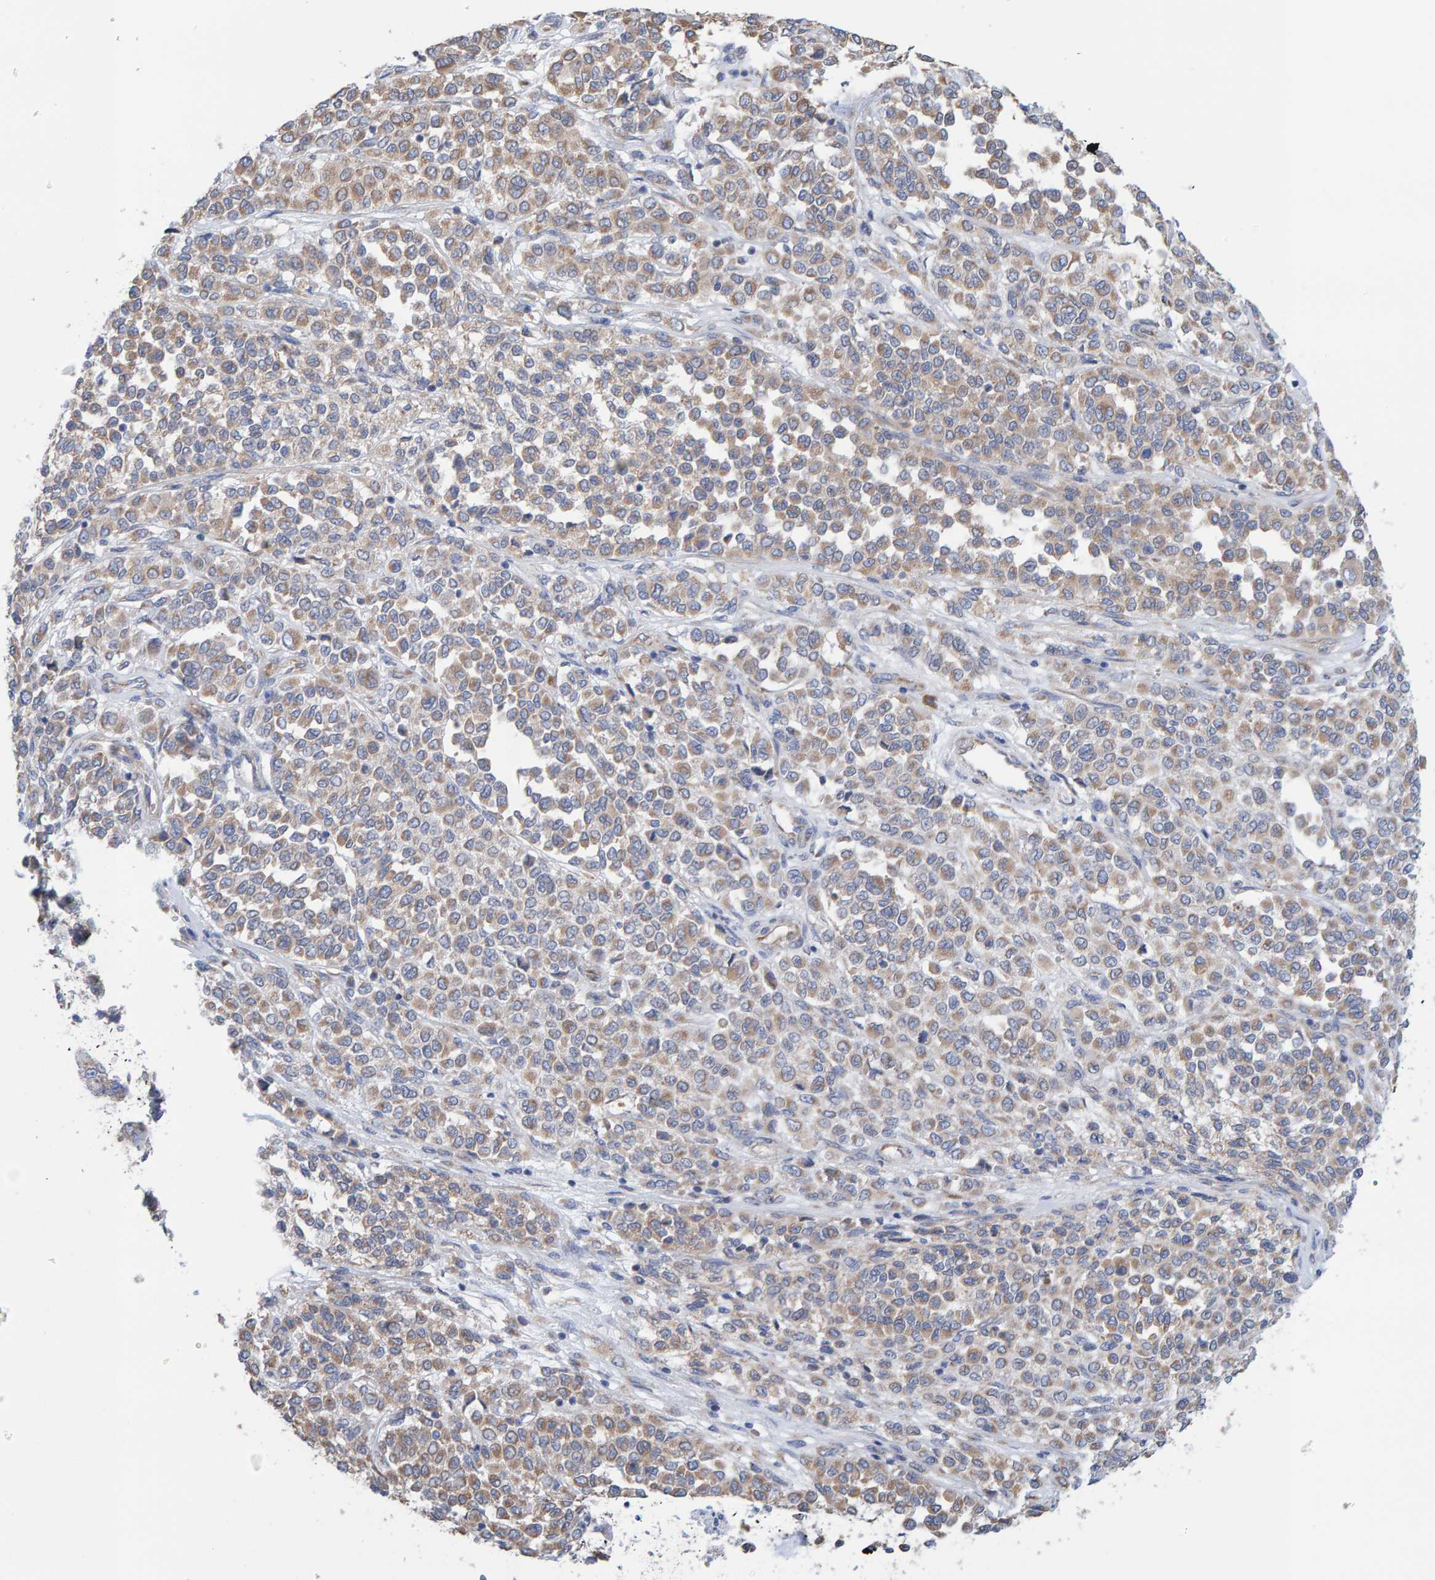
{"staining": {"intensity": "weak", "quantity": "<25%", "location": "cytoplasmic/membranous"}, "tissue": "melanoma", "cell_type": "Tumor cells", "image_type": "cancer", "snomed": [{"axis": "morphology", "description": "Malignant melanoma, Metastatic site"}, {"axis": "topography", "description": "Pancreas"}], "caption": "The photomicrograph reveals no significant positivity in tumor cells of malignant melanoma (metastatic site).", "gene": "CDK5RAP3", "patient": {"sex": "female", "age": 30}}